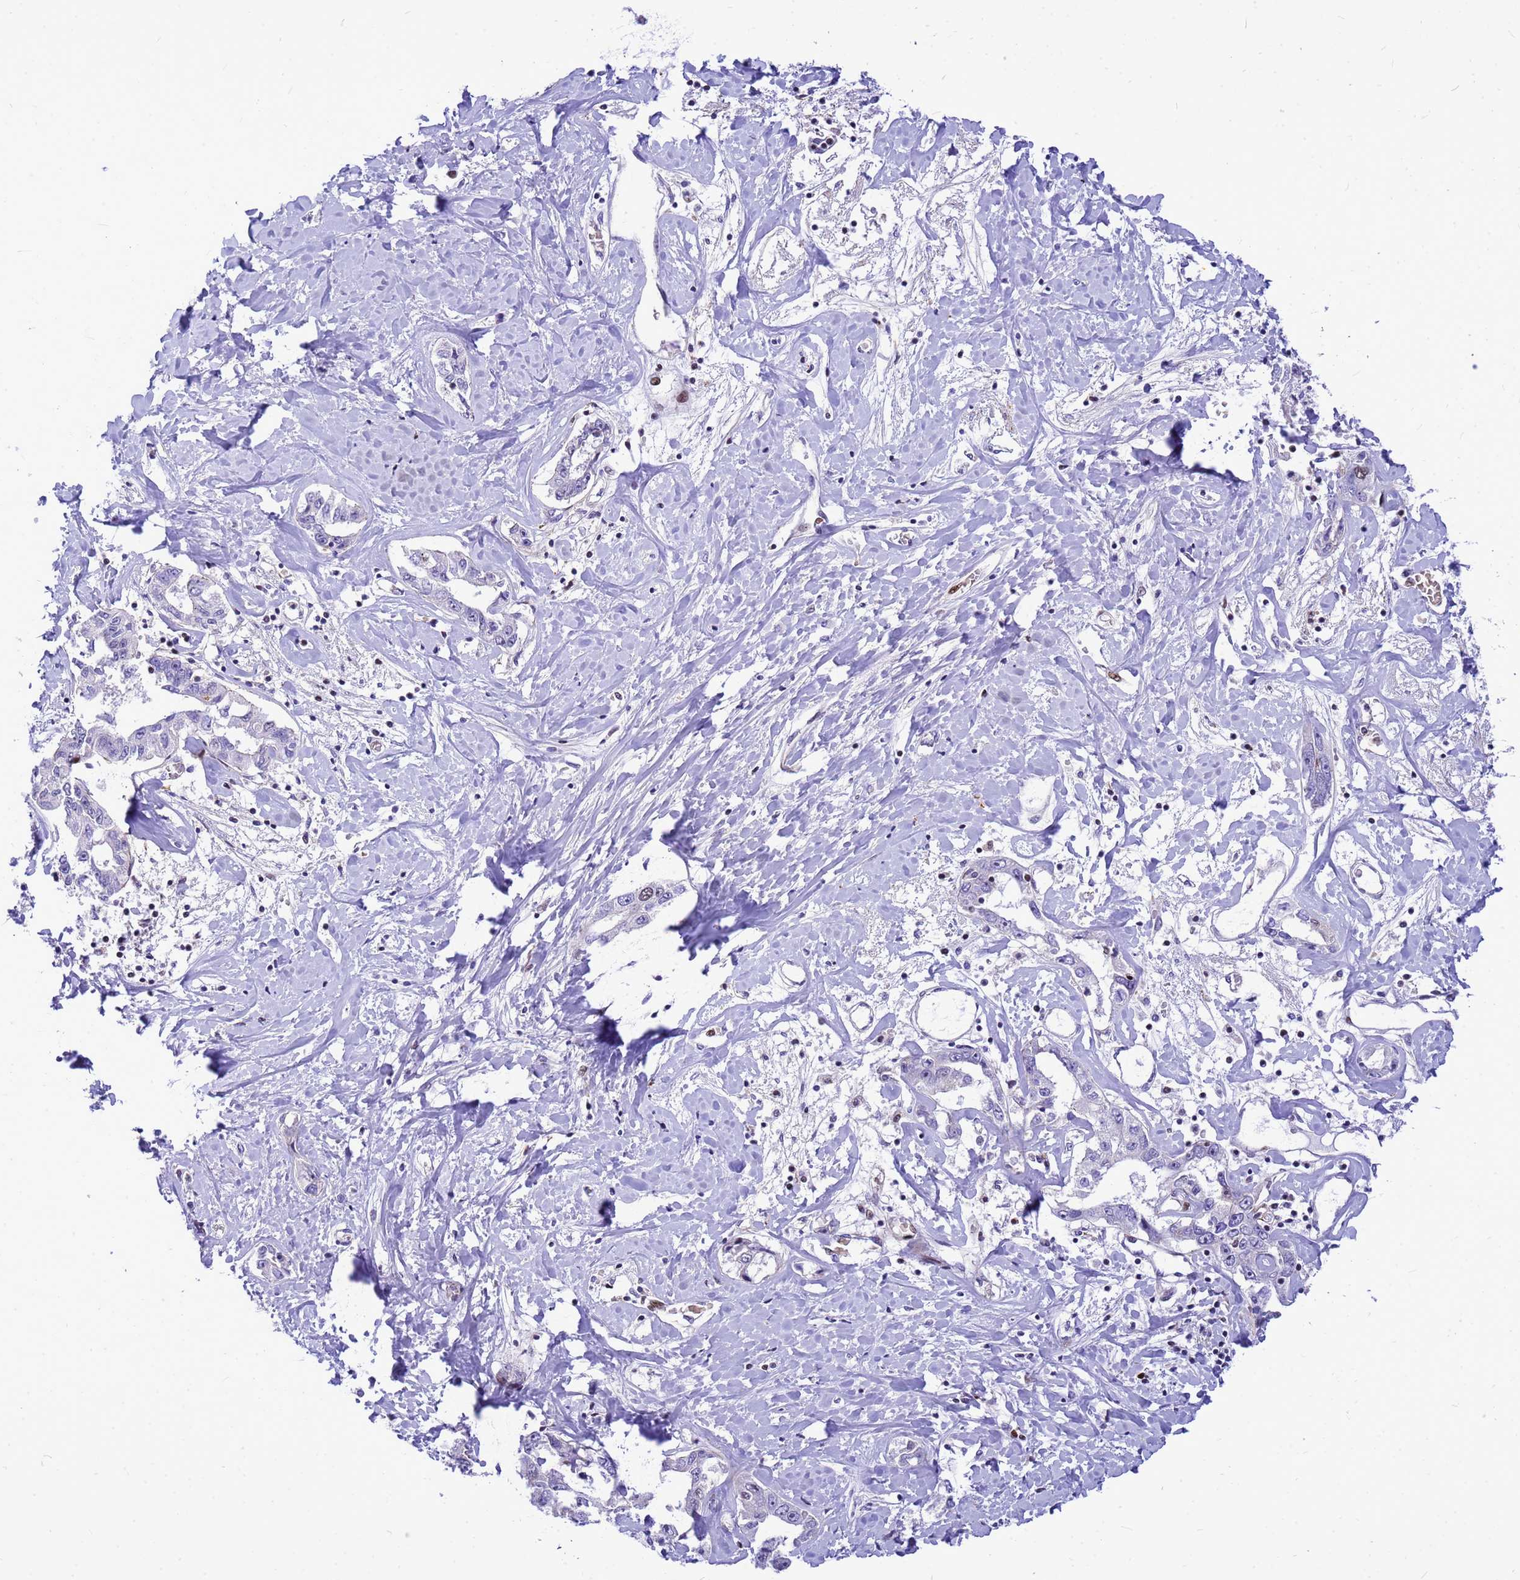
{"staining": {"intensity": "negative", "quantity": "none", "location": "none"}, "tissue": "liver cancer", "cell_type": "Tumor cells", "image_type": "cancer", "snomed": [{"axis": "morphology", "description": "Cholangiocarcinoma"}, {"axis": "topography", "description": "Liver"}], "caption": "Cholangiocarcinoma (liver) was stained to show a protein in brown. There is no significant positivity in tumor cells.", "gene": "ADAMTS7", "patient": {"sex": "male", "age": 59}}